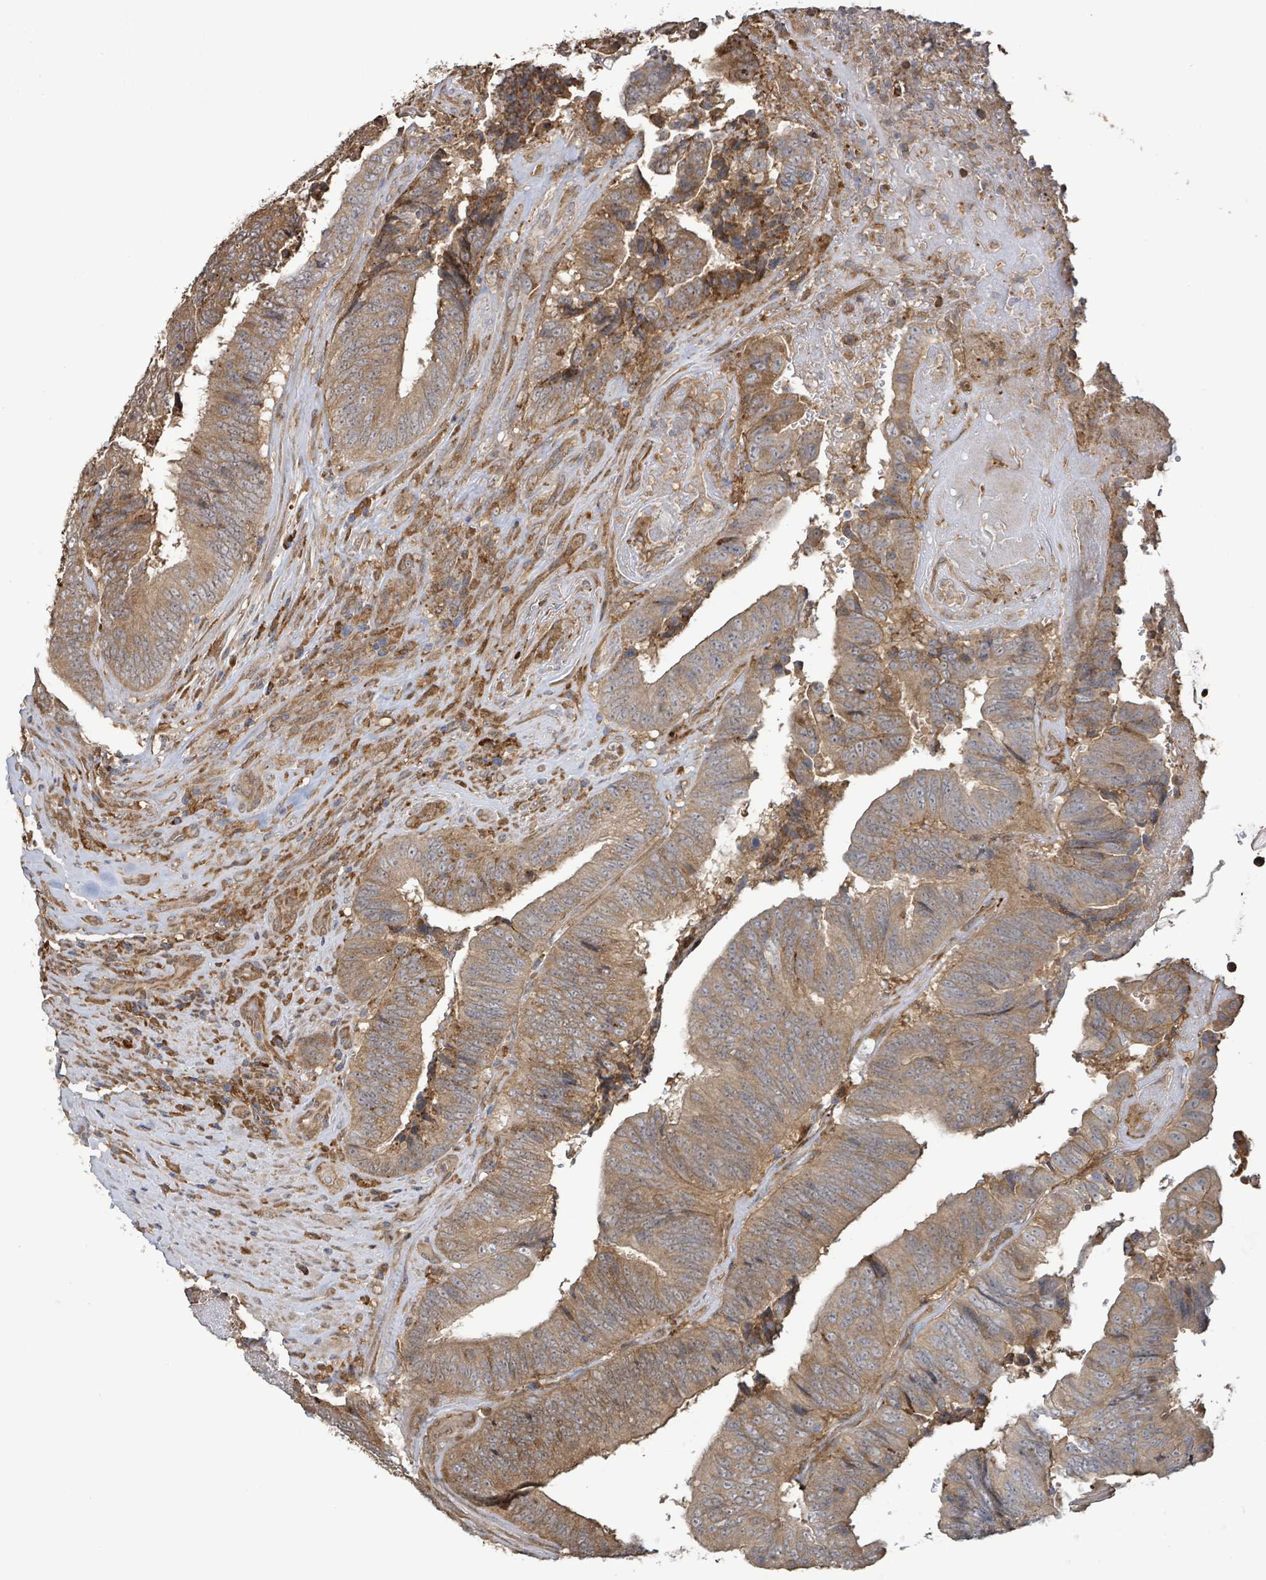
{"staining": {"intensity": "moderate", "quantity": ">75%", "location": "cytoplasmic/membranous"}, "tissue": "colorectal cancer", "cell_type": "Tumor cells", "image_type": "cancer", "snomed": [{"axis": "morphology", "description": "Adenocarcinoma, NOS"}, {"axis": "topography", "description": "Rectum"}], "caption": "Approximately >75% of tumor cells in colorectal cancer reveal moderate cytoplasmic/membranous protein staining as visualized by brown immunohistochemical staining.", "gene": "ARPIN", "patient": {"sex": "male", "age": 72}}